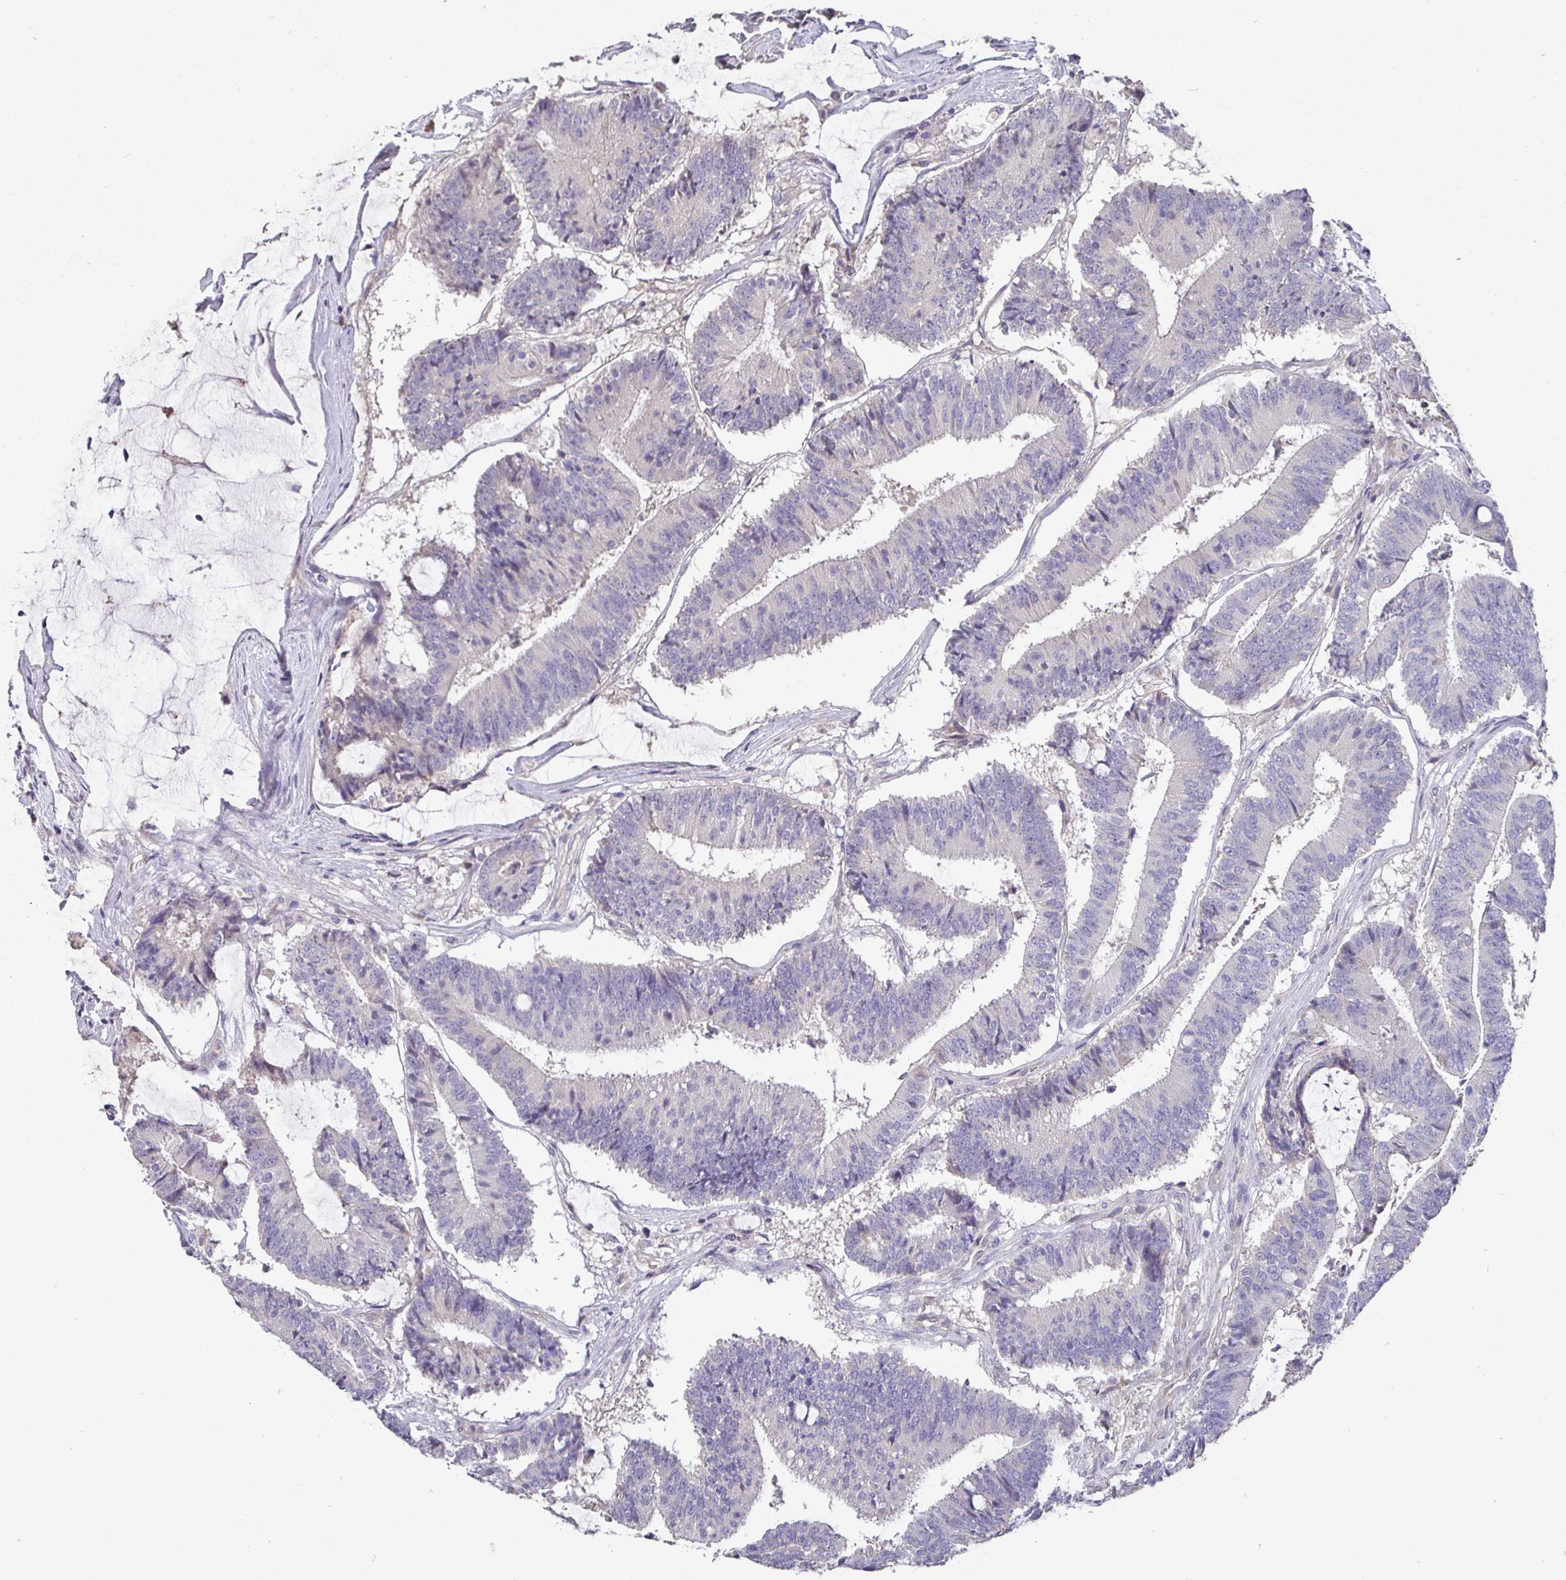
{"staining": {"intensity": "negative", "quantity": "none", "location": "none"}, "tissue": "colorectal cancer", "cell_type": "Tumor cells", "image_type": "cancer", "snomed": [{"axis": "morphology", "description": "Adenocarcinoma, NOS"}, {"axis": "topography", "description": "Colon"}], "caption": "This is an immunohistochemistry (IHC) micrograph of colorectal cancer (adenocarcinoma). There is no expression in tumor cells.", "gene": "SHISA4", "patient": {"sex": "female", "age": 43}}